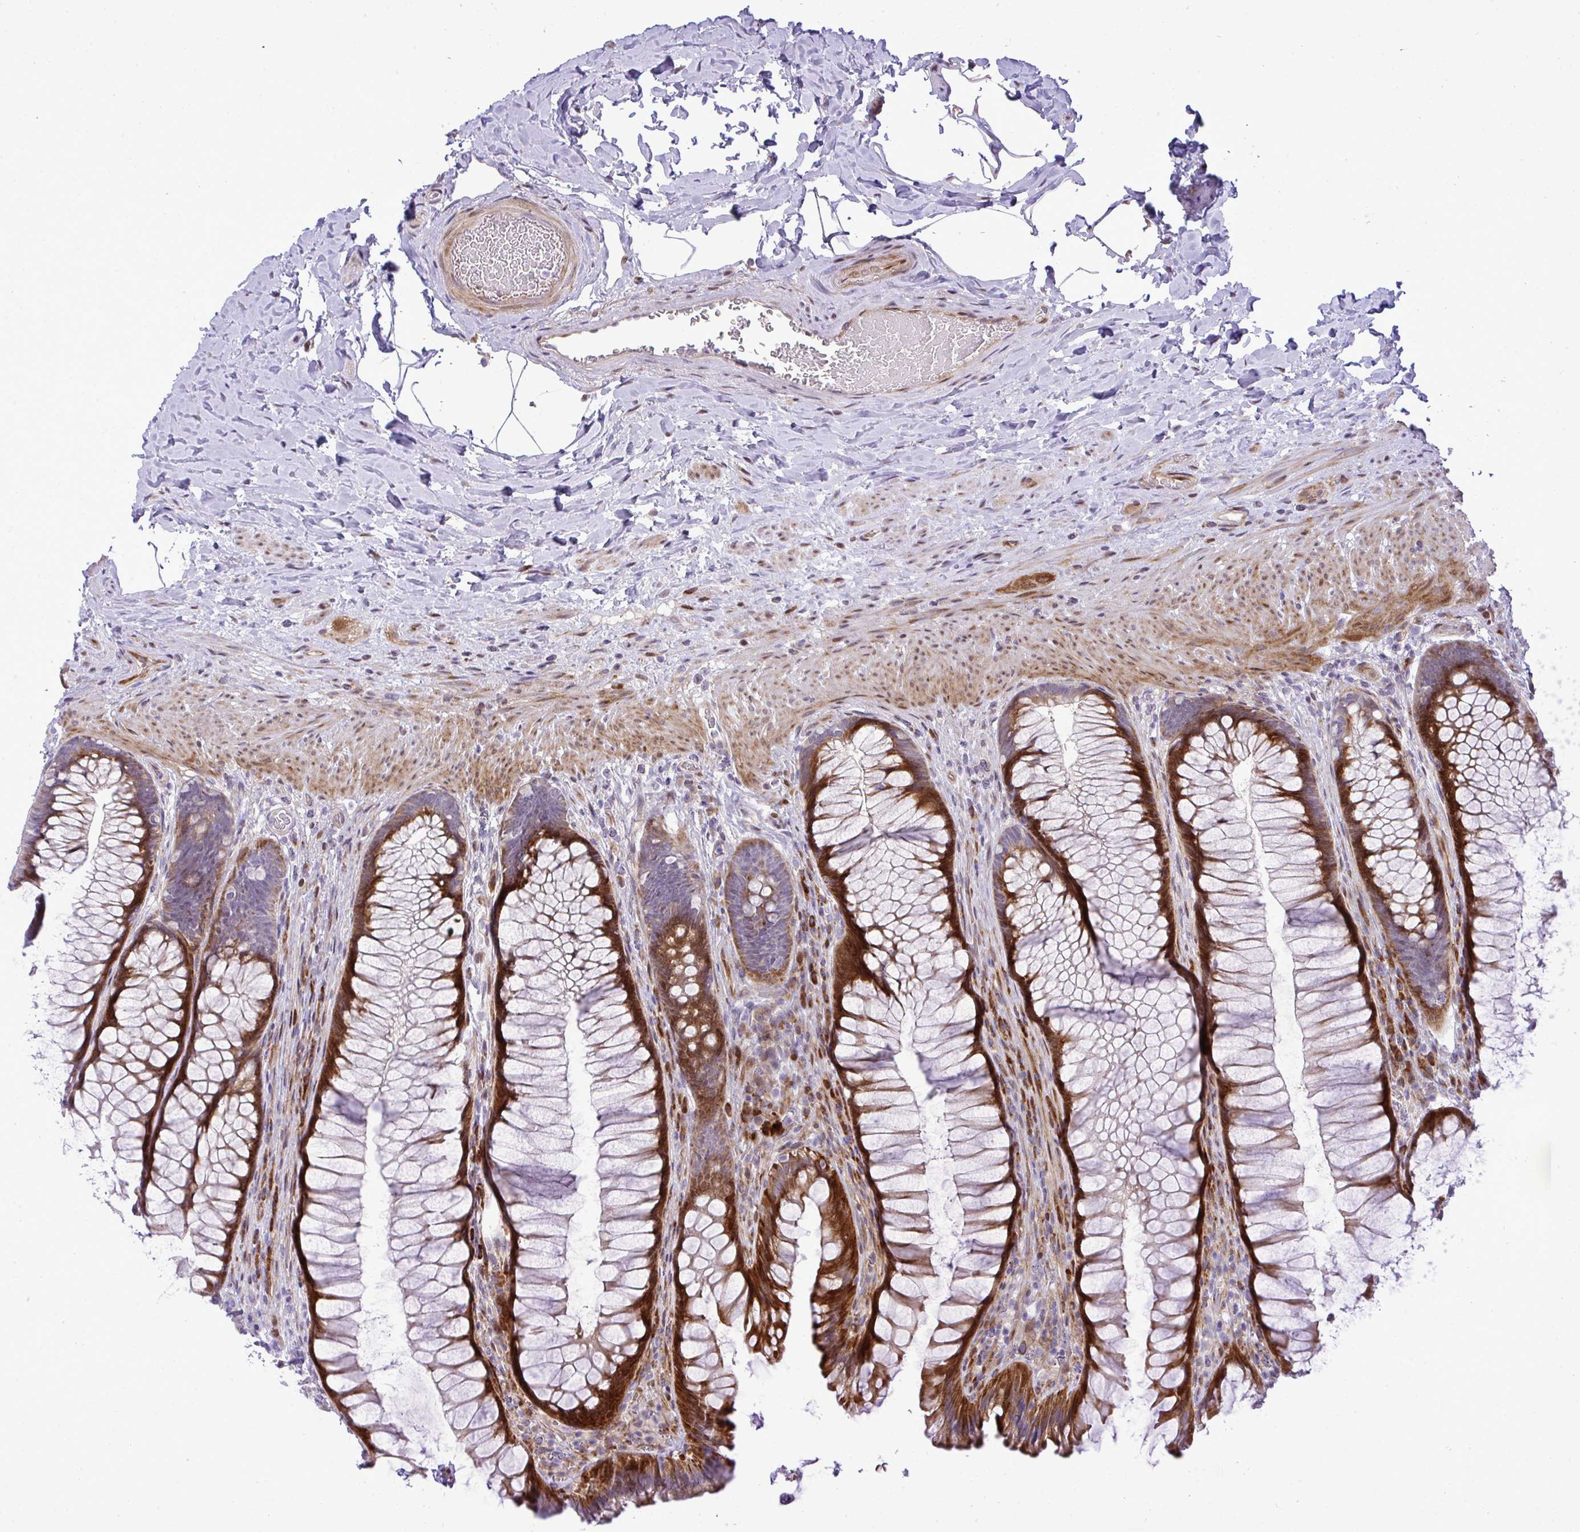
{"staining": {"intensity": "strong", "quantity": ">75%", "location": "cytoplasmic/membranous,nuclear"}, "tissue": "rectum", "cell_type": "Glandular cells", "image_type": "normal", "snomed": [{"axis": "morphology", "description": "Normal tissue, NOS"}, {"axis": "topography", "description": "Rectum"}], "caption": "Immunohistochemical staining of benign human rectum exhibits strong cytoplasmic/membranous,nuclear protein expression in about >75% of glandular cells. The protein of interest is stained brown, and the nuclei are stained in blue (DAB IHC with brightfield microscopy, high magnification).", "gene": "CASTOR2", "patient": {"sex": "male", "age": 53}}